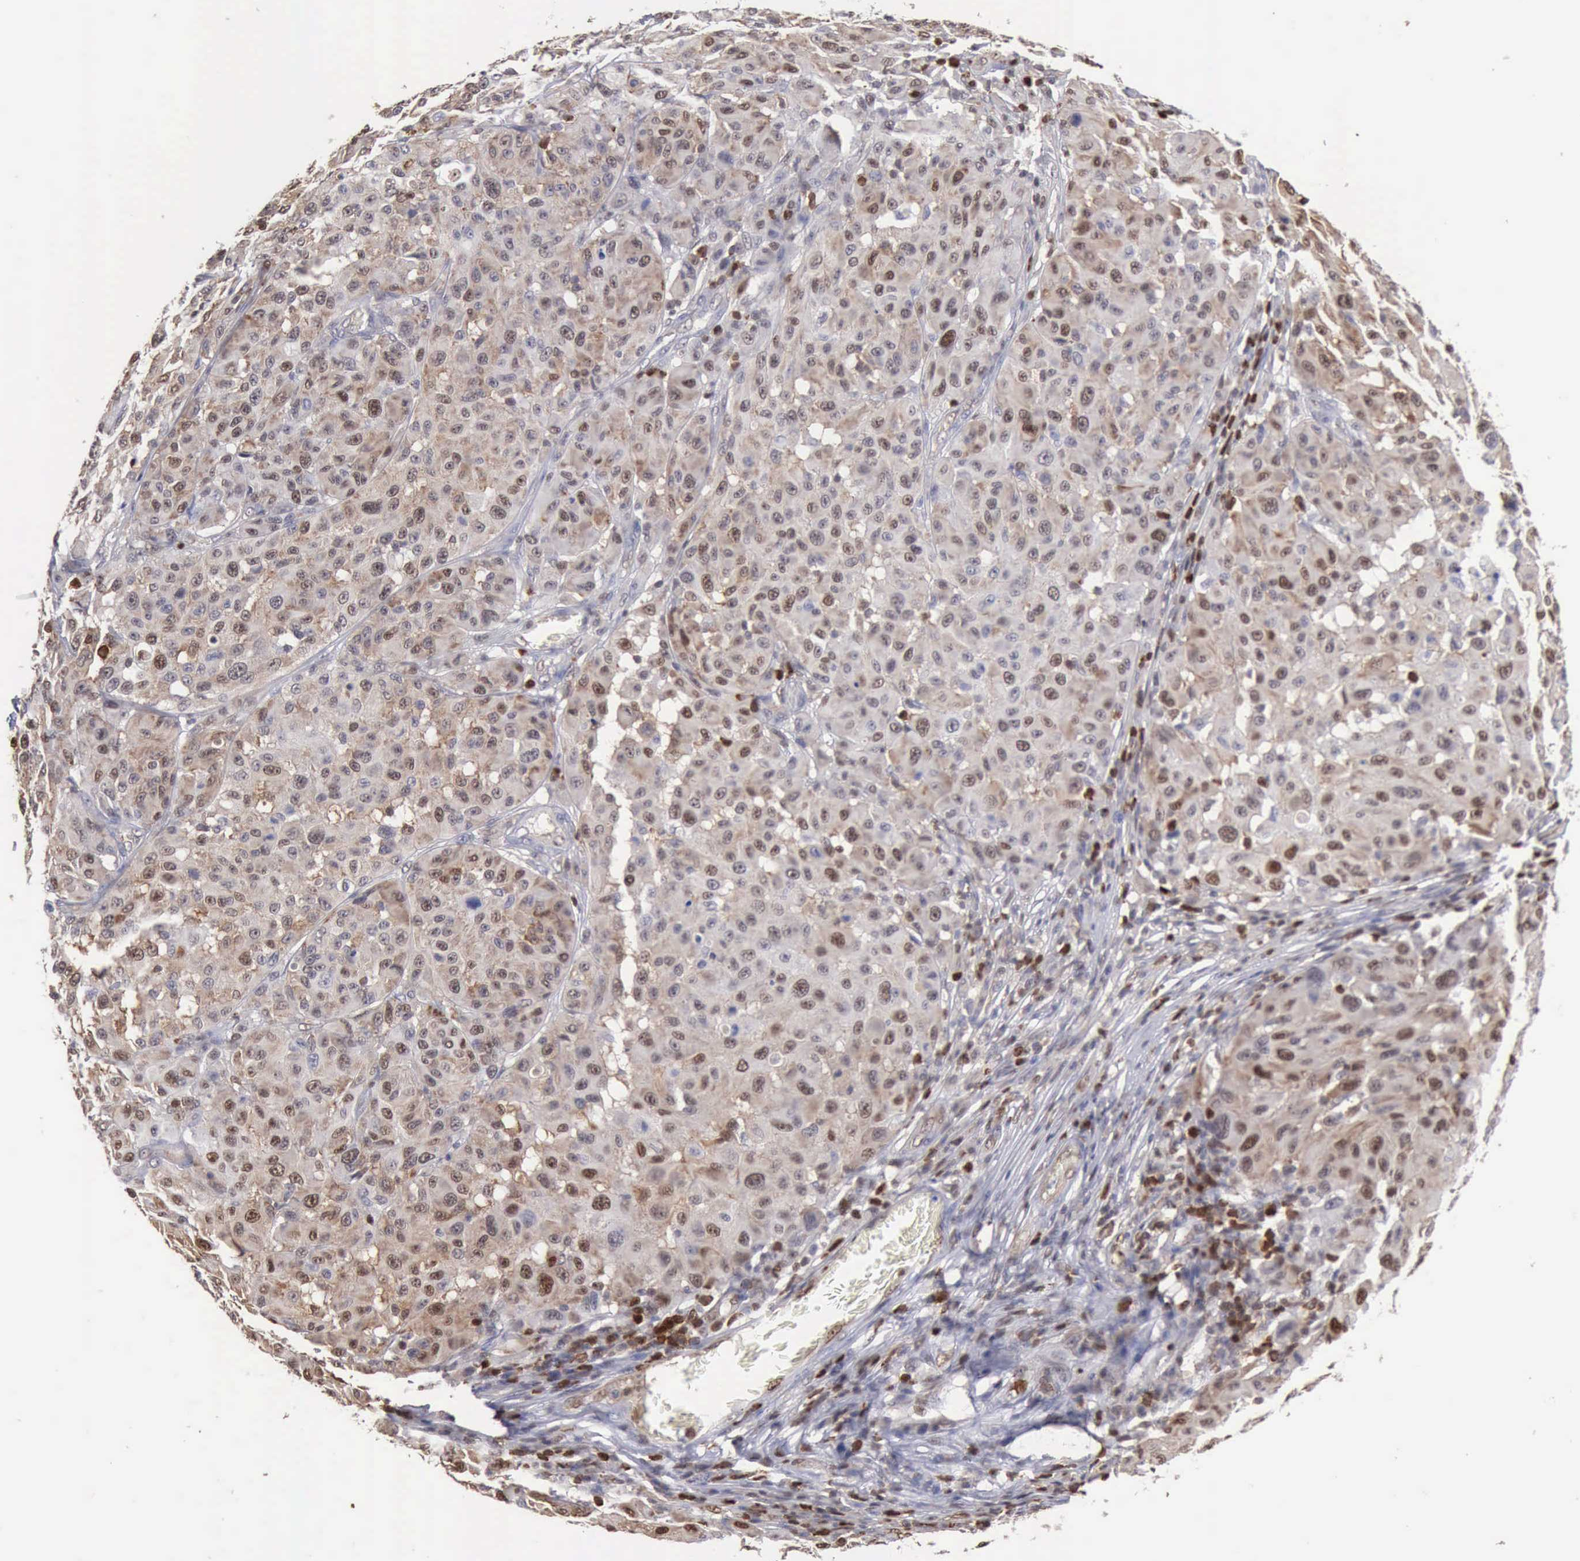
{"staining": {"intensity": "moderate", "quantity": ">75%", "location": "cytoplasmic/membranous,nuclear"}, "tissue": "melanoma", "cell_type": "Tumor cells", "image_type": "cancer", "snomed": [{"axis": "morphology", "description": "Malignant melanoma, NOS"}, {"axis": "topography", "description": "Skin"}], "caption": "Immunohistochemical staining of malignant melanoma shows medium levels of moderate cytoplasmic/membranous and nuclear protein positivity in approximately >75% of tumor cells. Ihc stains the protein in brown and the nuclei are stained blue.", "gene": "PDCD4", "patient": {"sex": "female", "age": 77}}